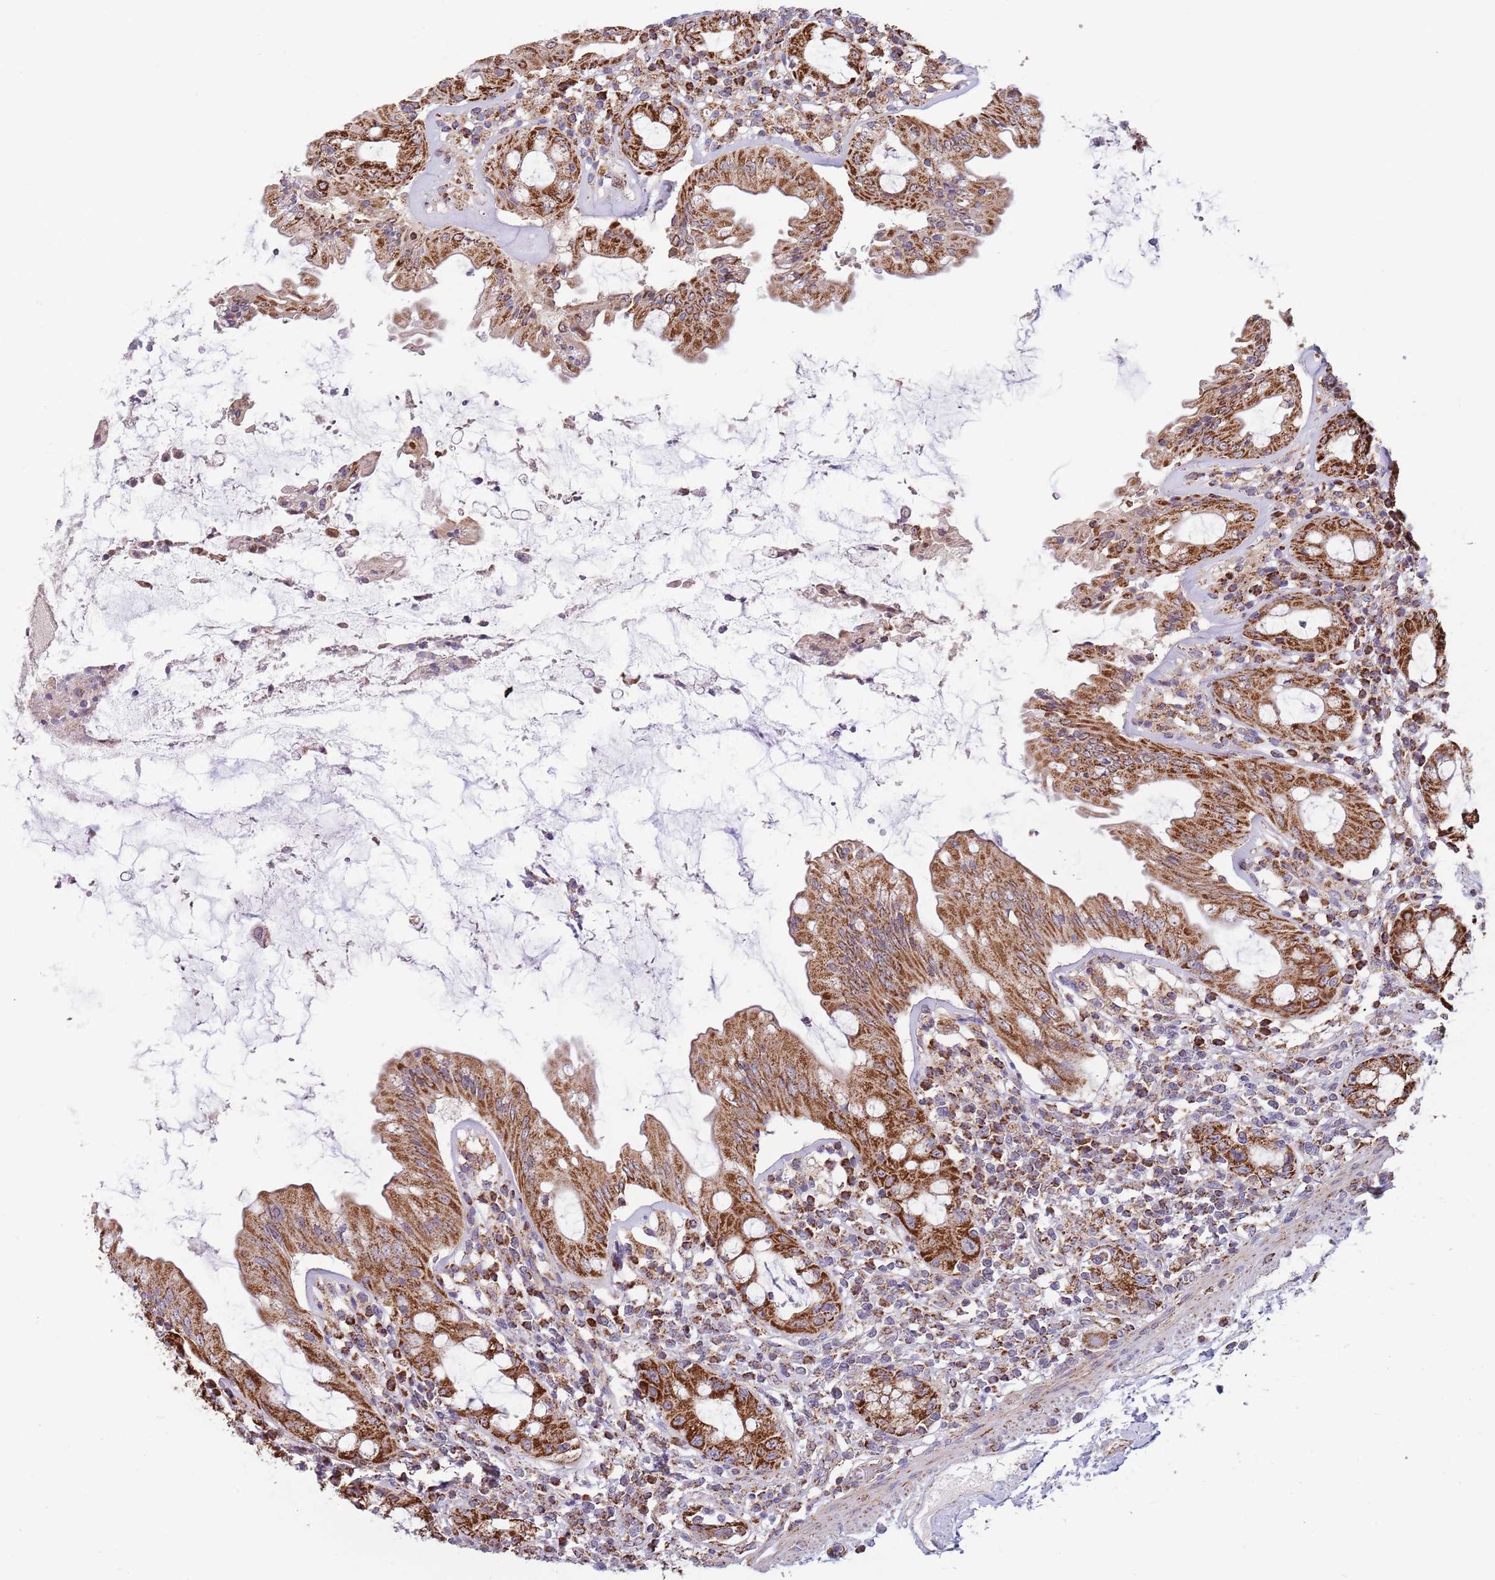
{"staining": {"intensity": "strong", "quantity": ">75%", "location": "cytoplasmic/membranous"}, "tissue": "rectum", "cell_type": "Glandular cells", "image_type": "normal", "snomed": [{"axis": "morphology", "description": "Normal tissue, NOS"}, {"axis": "topography", "description": "Rectum"}], "caption": "Immunohistochemistry image of benign rectum stained for a protein (brown), which displays high levels of strong cytoplasmic/membranous staining in about >75% of glandular cells.", "gene": "VPS16", "patient": {"sex": "female", "age": 57}}